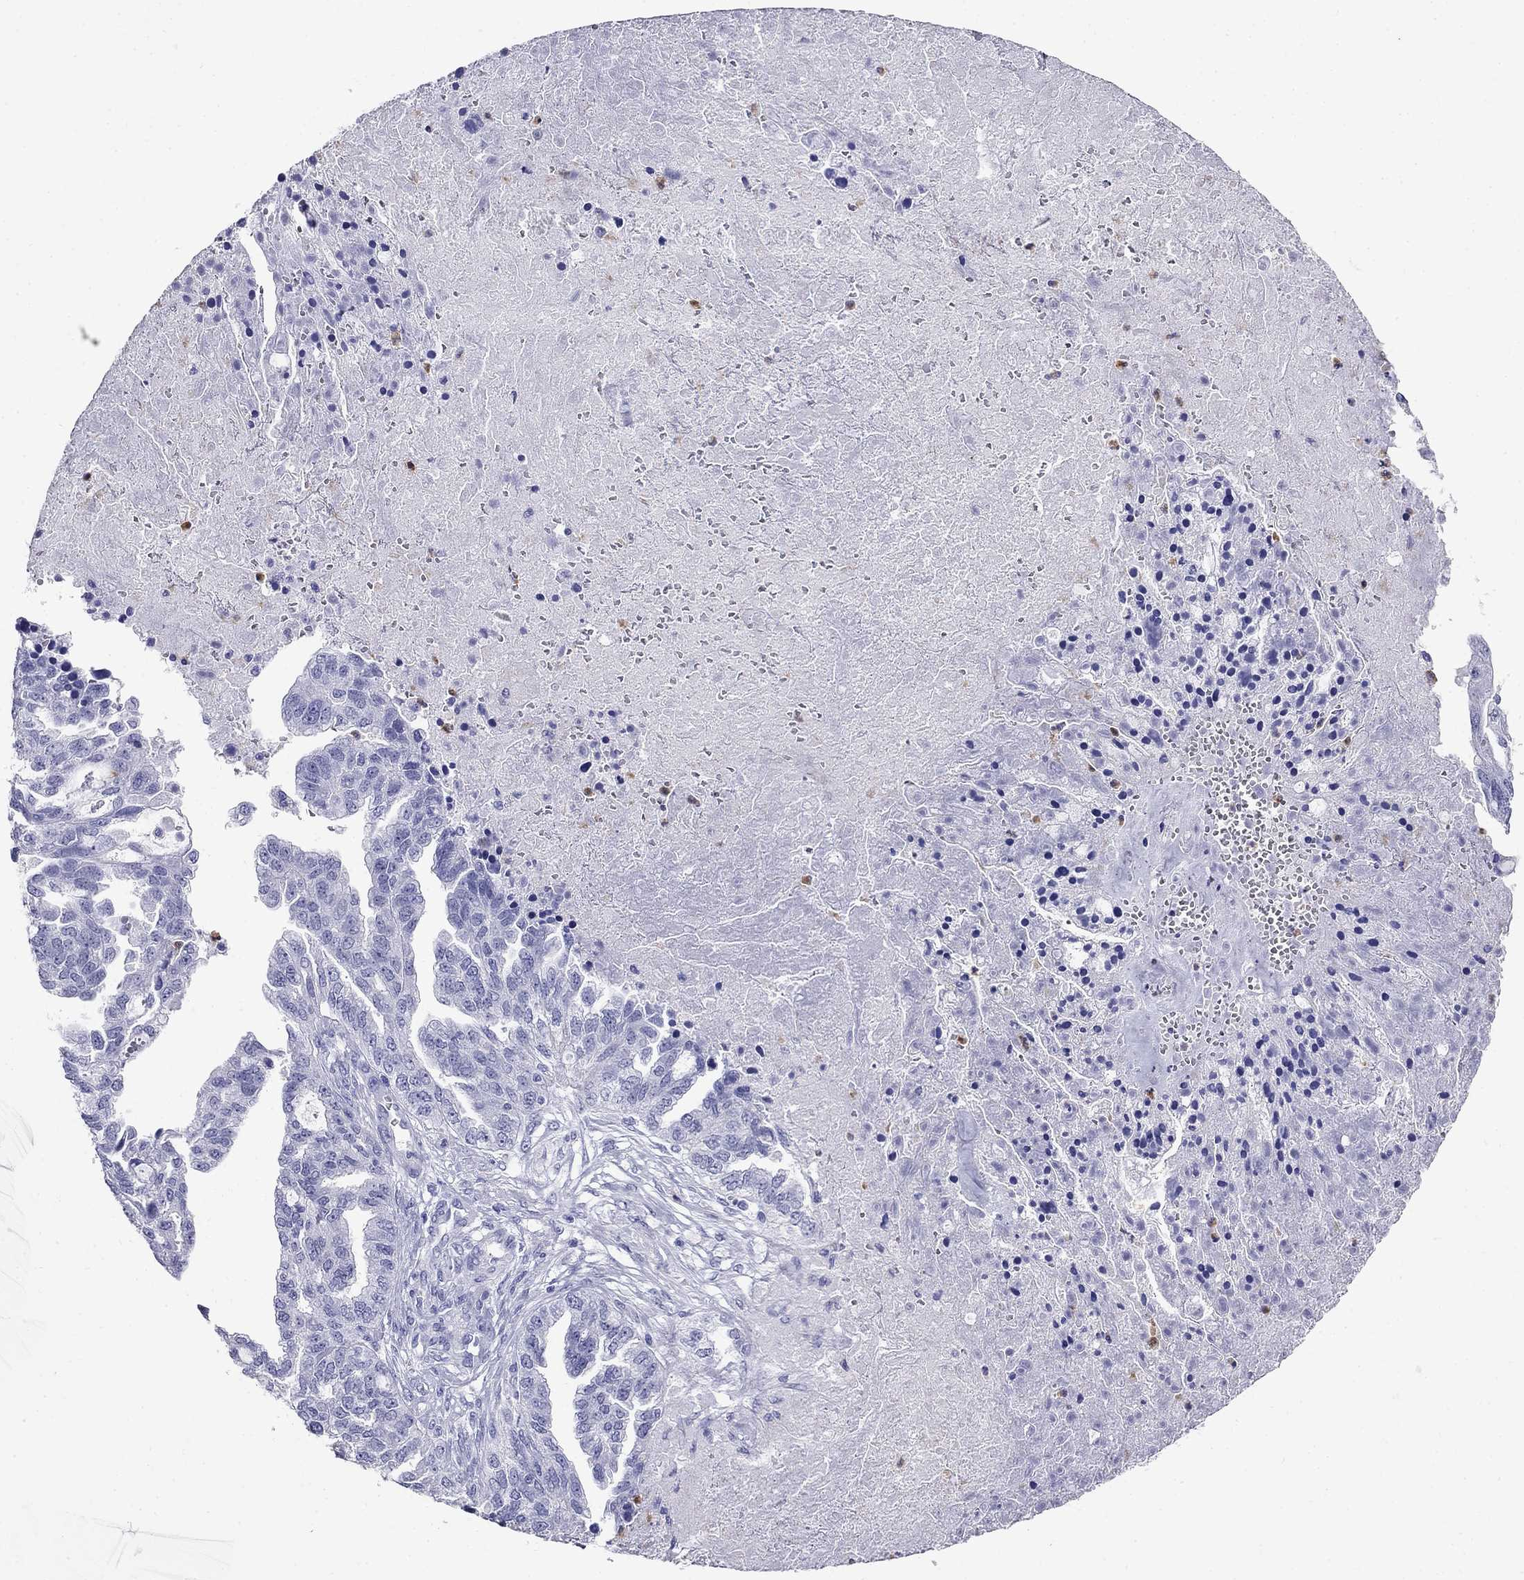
{"staining": {"intensity": "negative", "quantity": "none", "location": "none"}, "tissue": "ovarian cancer", "cell_type": "Tumor cells", "image_type": "cancer", "snomed": [{"axis": "morphology", "description": "Cystadenocarcinoma, serous, NOS"}, {"axis": "topography", "description": "Ovary"}], "caption": "Micrograph shows no protein positivity in tumor cells of ovarian cancer (serous cystadenocarcinoma) tissue.", "gene": "PPP1R36", "patient": {"sex": "female", "age": 51}}